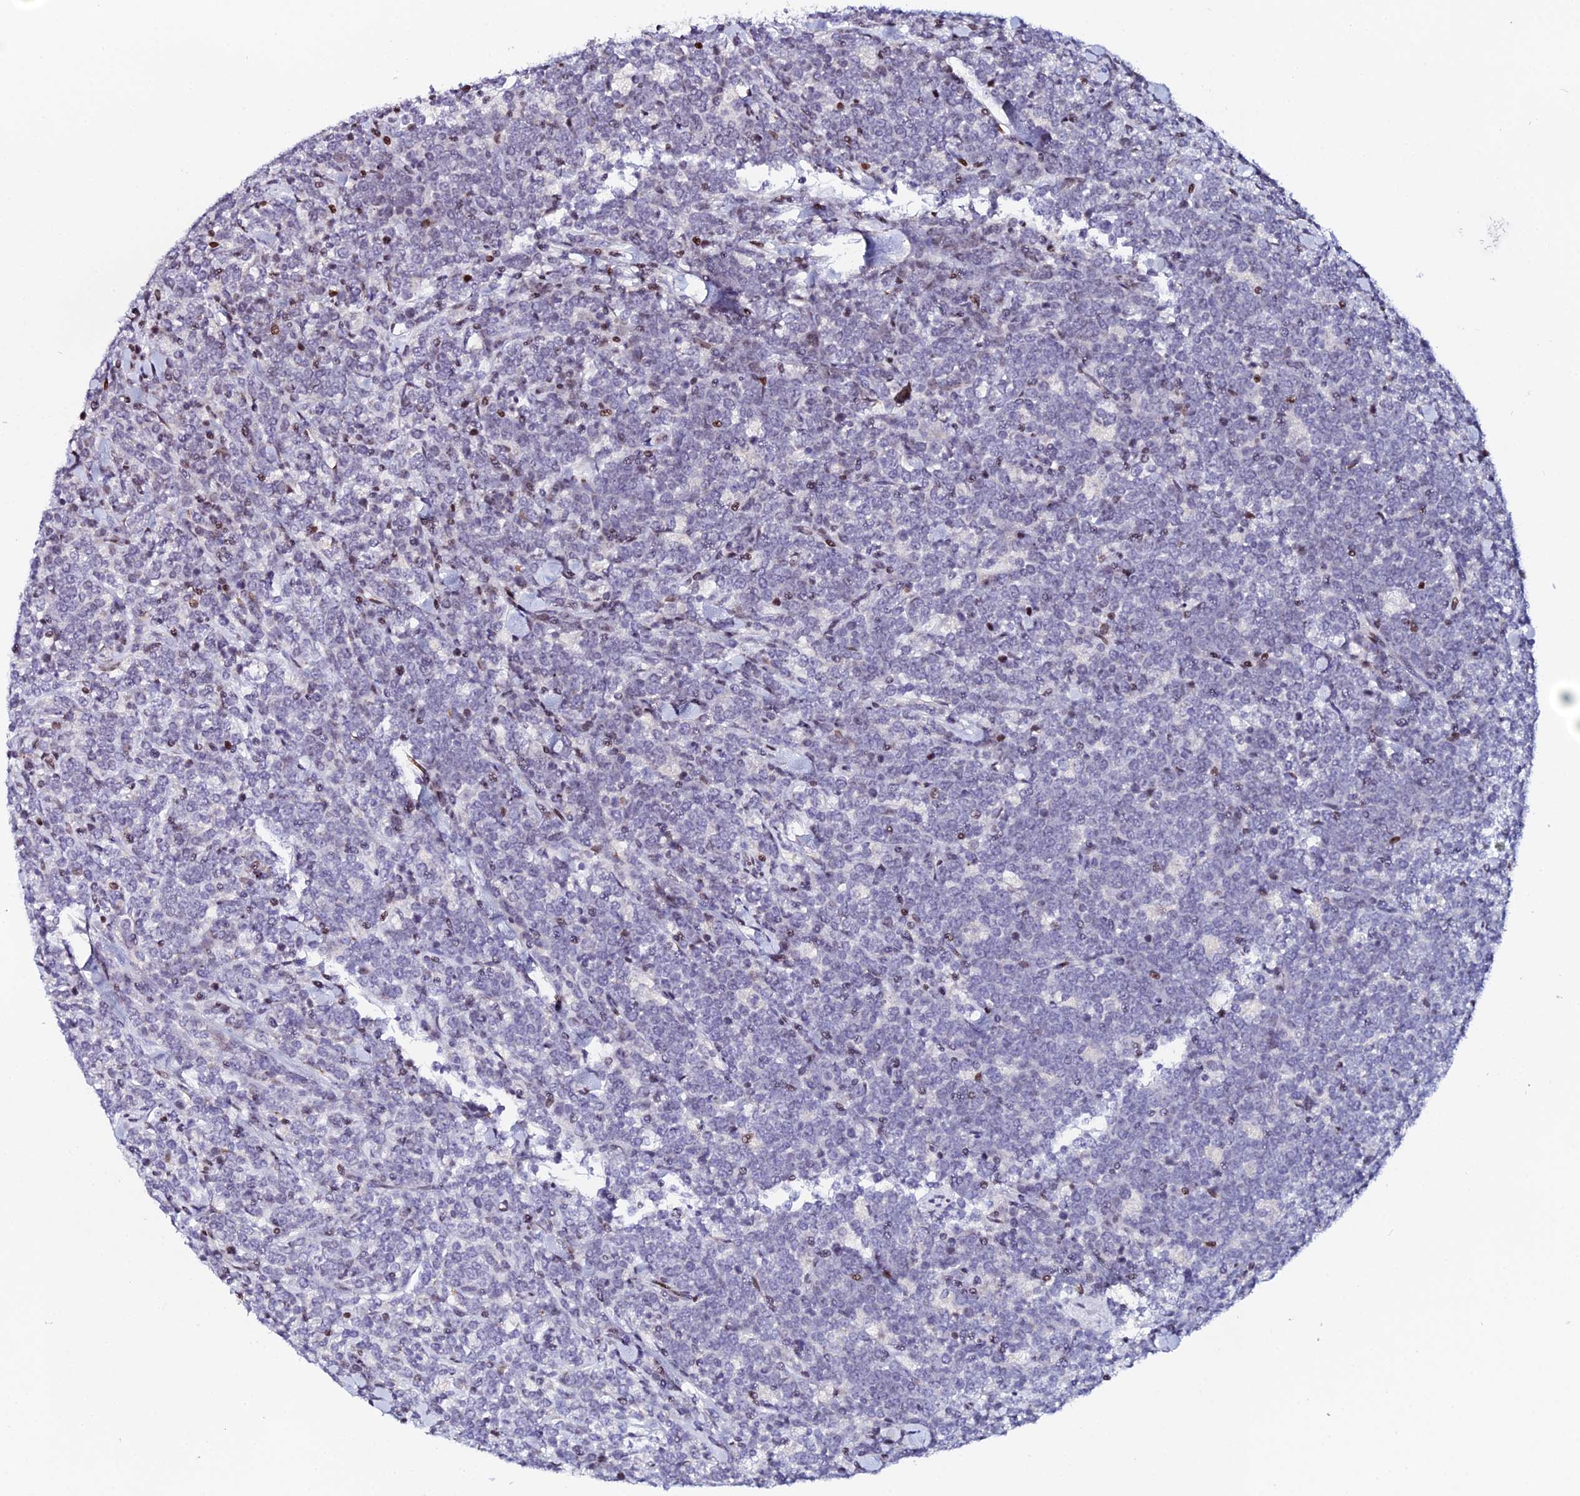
{"staining": {"intensity": "moderate", "quantity": "<25%", "location": "nuclear"}, "tissue": "lymphoma", "cell_type": "Tumor cells", "image_type": "cancer", "snomed": [{"axis": "morphology", "description": "Malignant lymphoma, non-Hodgkin's type, High grade"}, {"axis": "topography", "description": "Small intestine"}], "caption": "Lymphoma stained with immunohistochemistry reveals moderate nuclear staining in about <25% of tumor cells. (IHC, brightfield microscopy, high magnification).", "gene": "MYNN", "patient": {"sex": "male", "age": 8}}